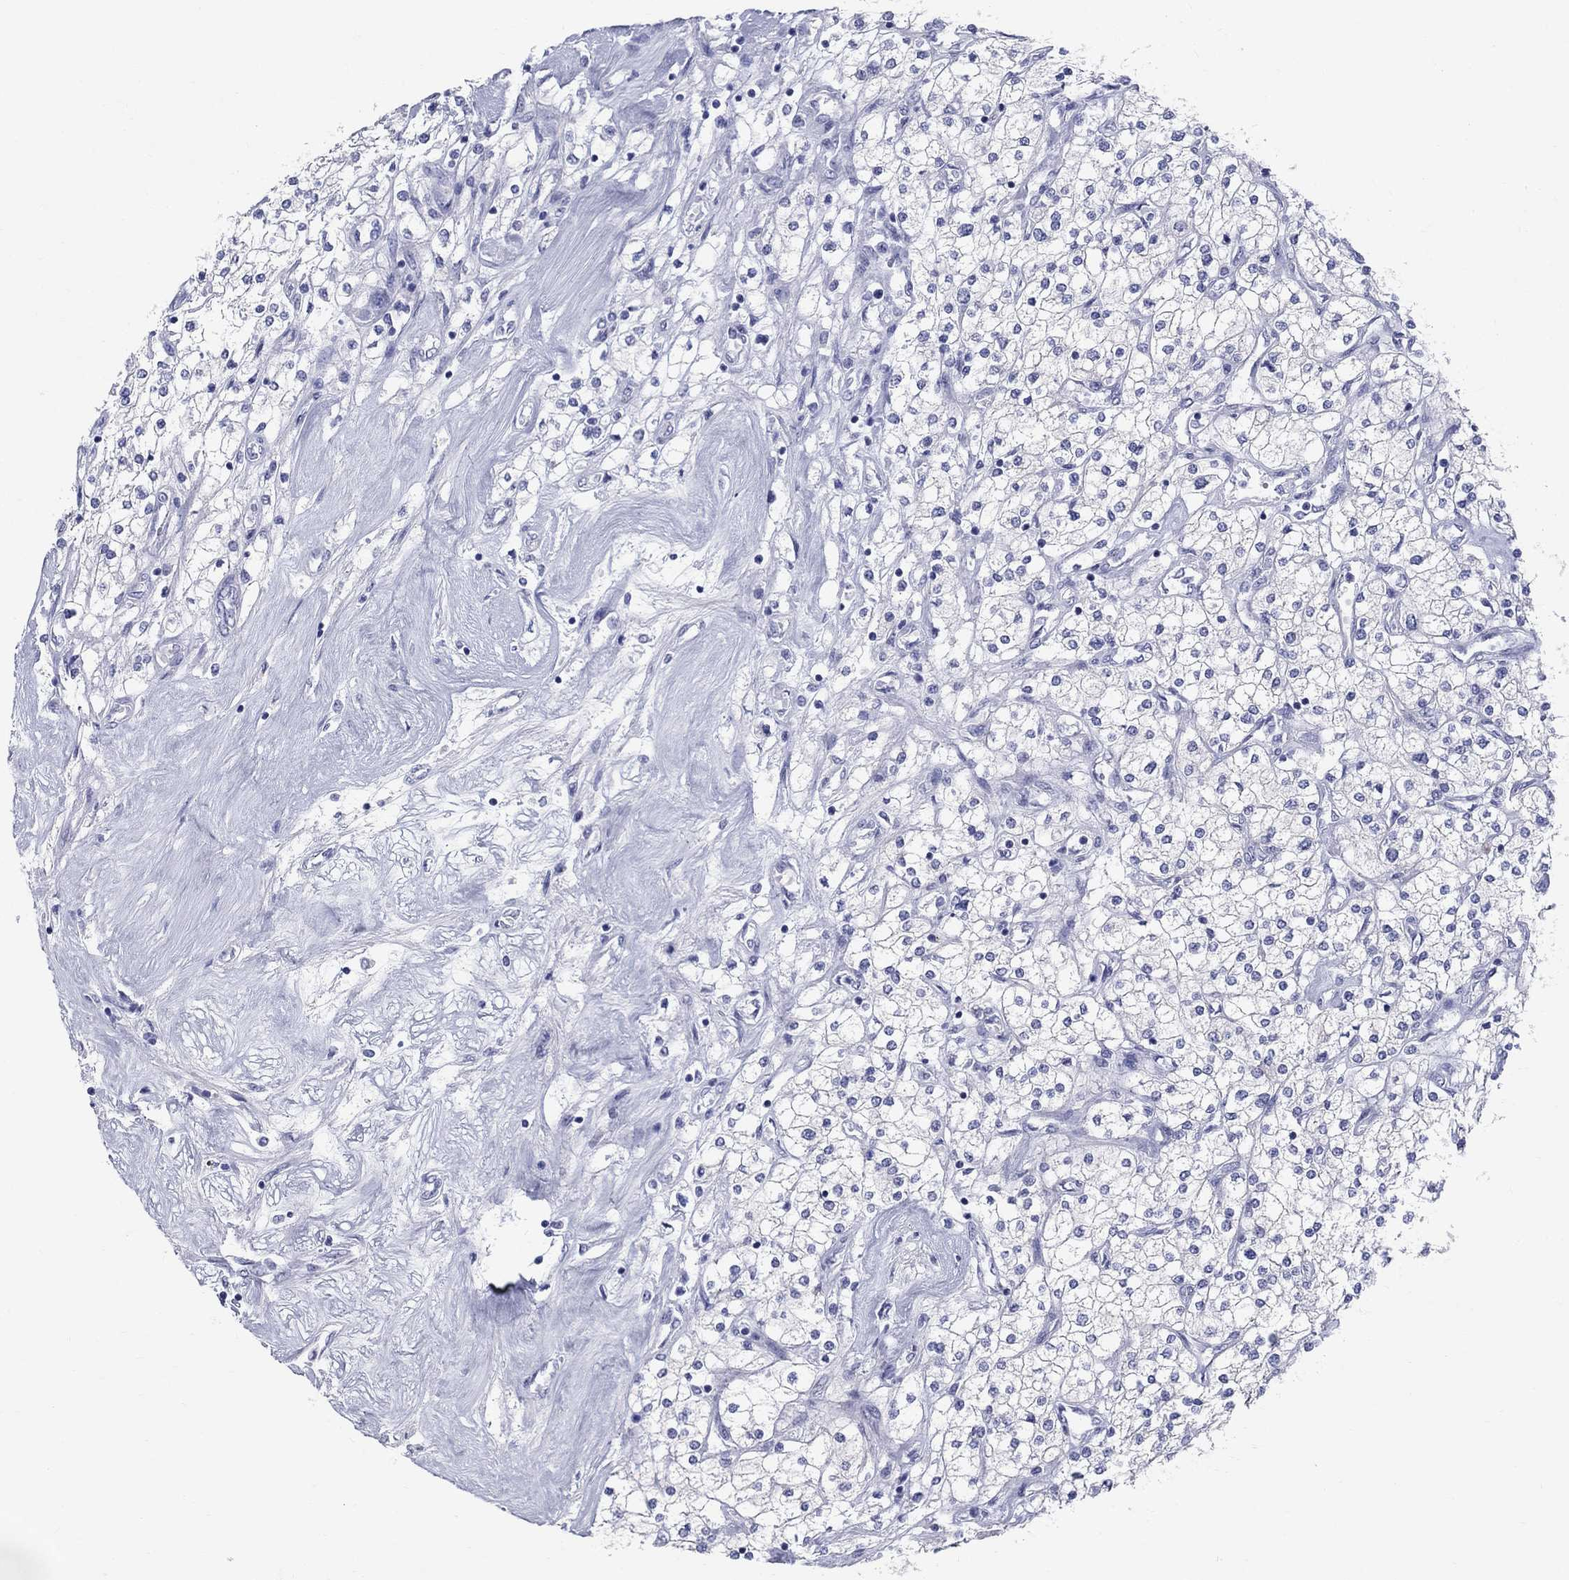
{"staining": {"intensity": "negative", "quantity": "none", "location": "none"}, "tissue": "renal cancer", "cell_type": "Tumor cells", "image_type": "cancer", "snomed": [{"axis": "morphology", "description": "Adenocarcinoma, NOS"}, {"axis": "topography", "description": "Kidney"}], "caption": "Micrograph shows no significant protein staining in tumor cells of adenocarcinoma (renal). Brightfield microscopy of IHC stained with DAB (3,3'-diaminobenzidine) (brown) and hematoxylin (blue), captured at high magnification.", "gene": "CEP43", "patient": {"sex": "male", "age": 80}}